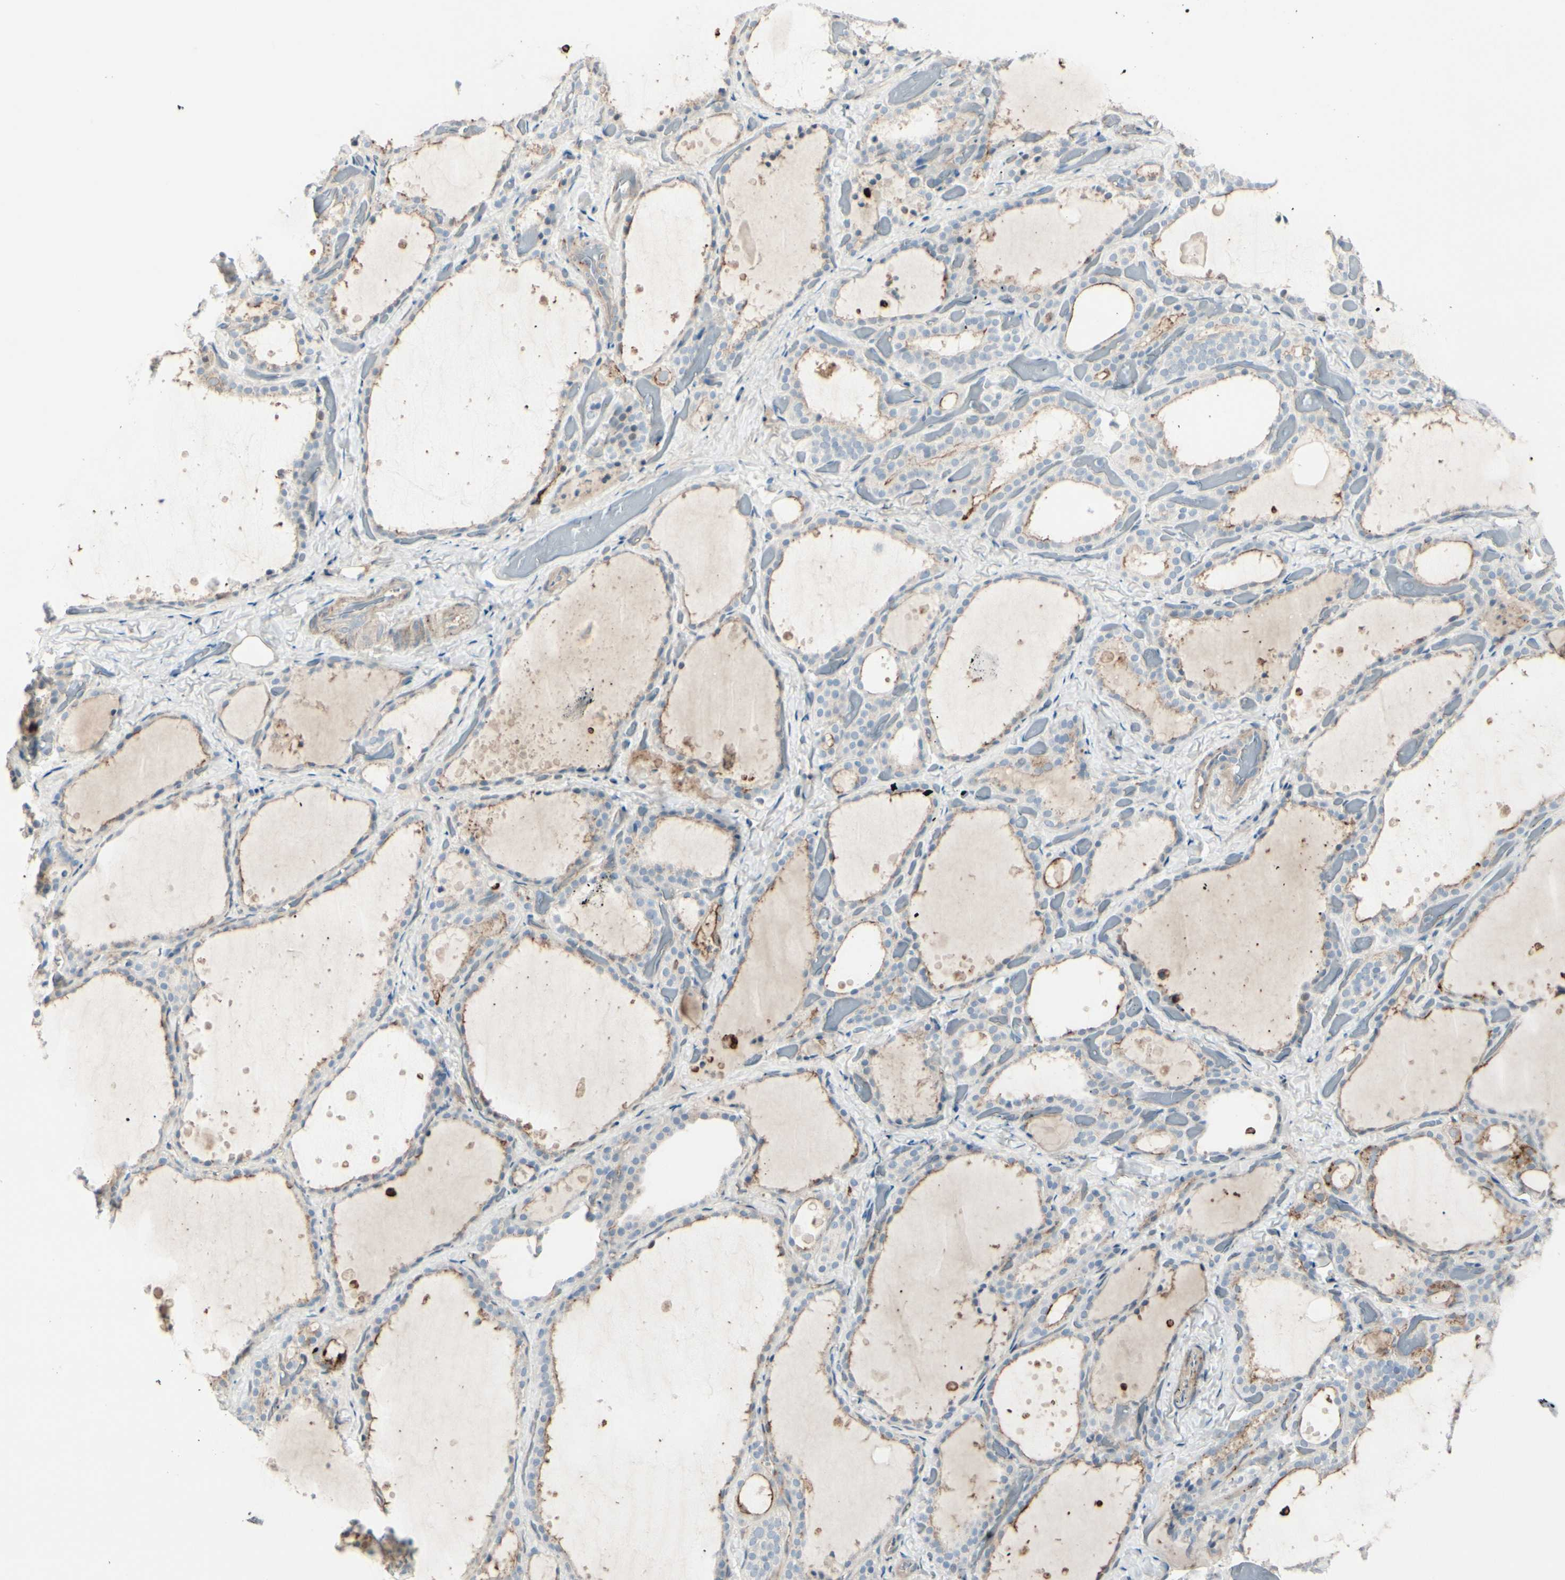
{"staining": {"intensity": "weak", "quantity": "<25%", "location": "cytoplasmic/membranous"}, "tissue": "thyroid gland", "cell_type": "Glandular cells", "image_type": "normal", "snomed": [{"axis": "morphology", "description": "Normal tissue, NOS"}, {"axis": "topography", "description": "Thyroid gland"}], "caption": "Glandular cells are negative for brown protein staining in unremarkable thyroid gland. Nuclei are stained in blue.", "gene": "CACNA2D1", "patient": {"sex": "female", "age": 44}}